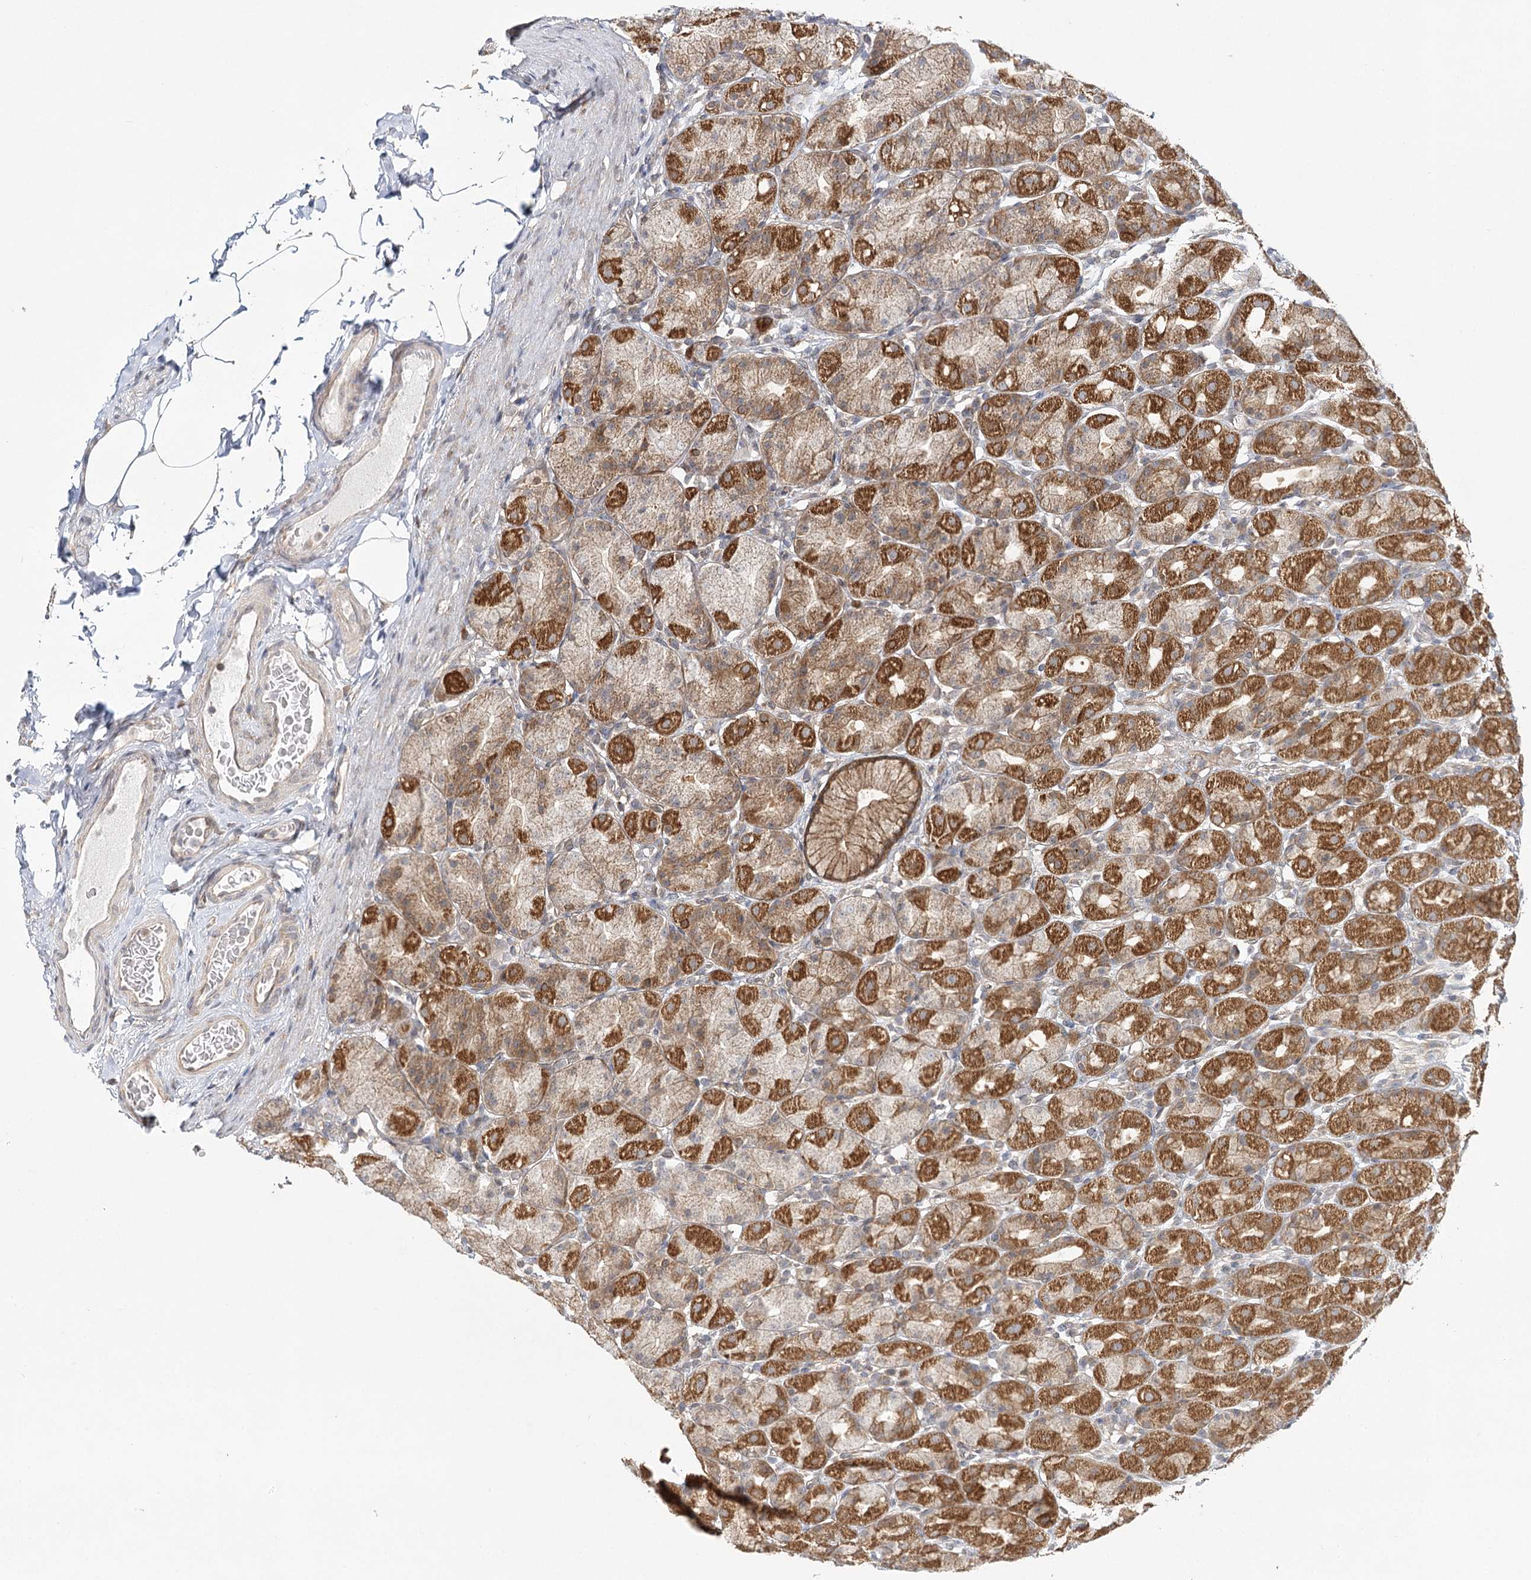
{"staining": {"intensity": "moderate", "quantity": ">75%", "location": "cytoplasmic/membranous"}, "tissue": "stomach", "cell_type": "Glandular cells", "image_type": "normal", "snomed": [{"axis": "morphology", "description": "Normal tissue, NOS"}, {"axis": "topography", "description": "Stomach, upper"}], "caption": "Immunohistochemical staining of benign stomach demonstrates medium levels of moderate cytoplasmic/membranous expression in about >75% of glandular cells.", "gene": "INPP4B", "patient": {"sex": "male", "age": 68}}